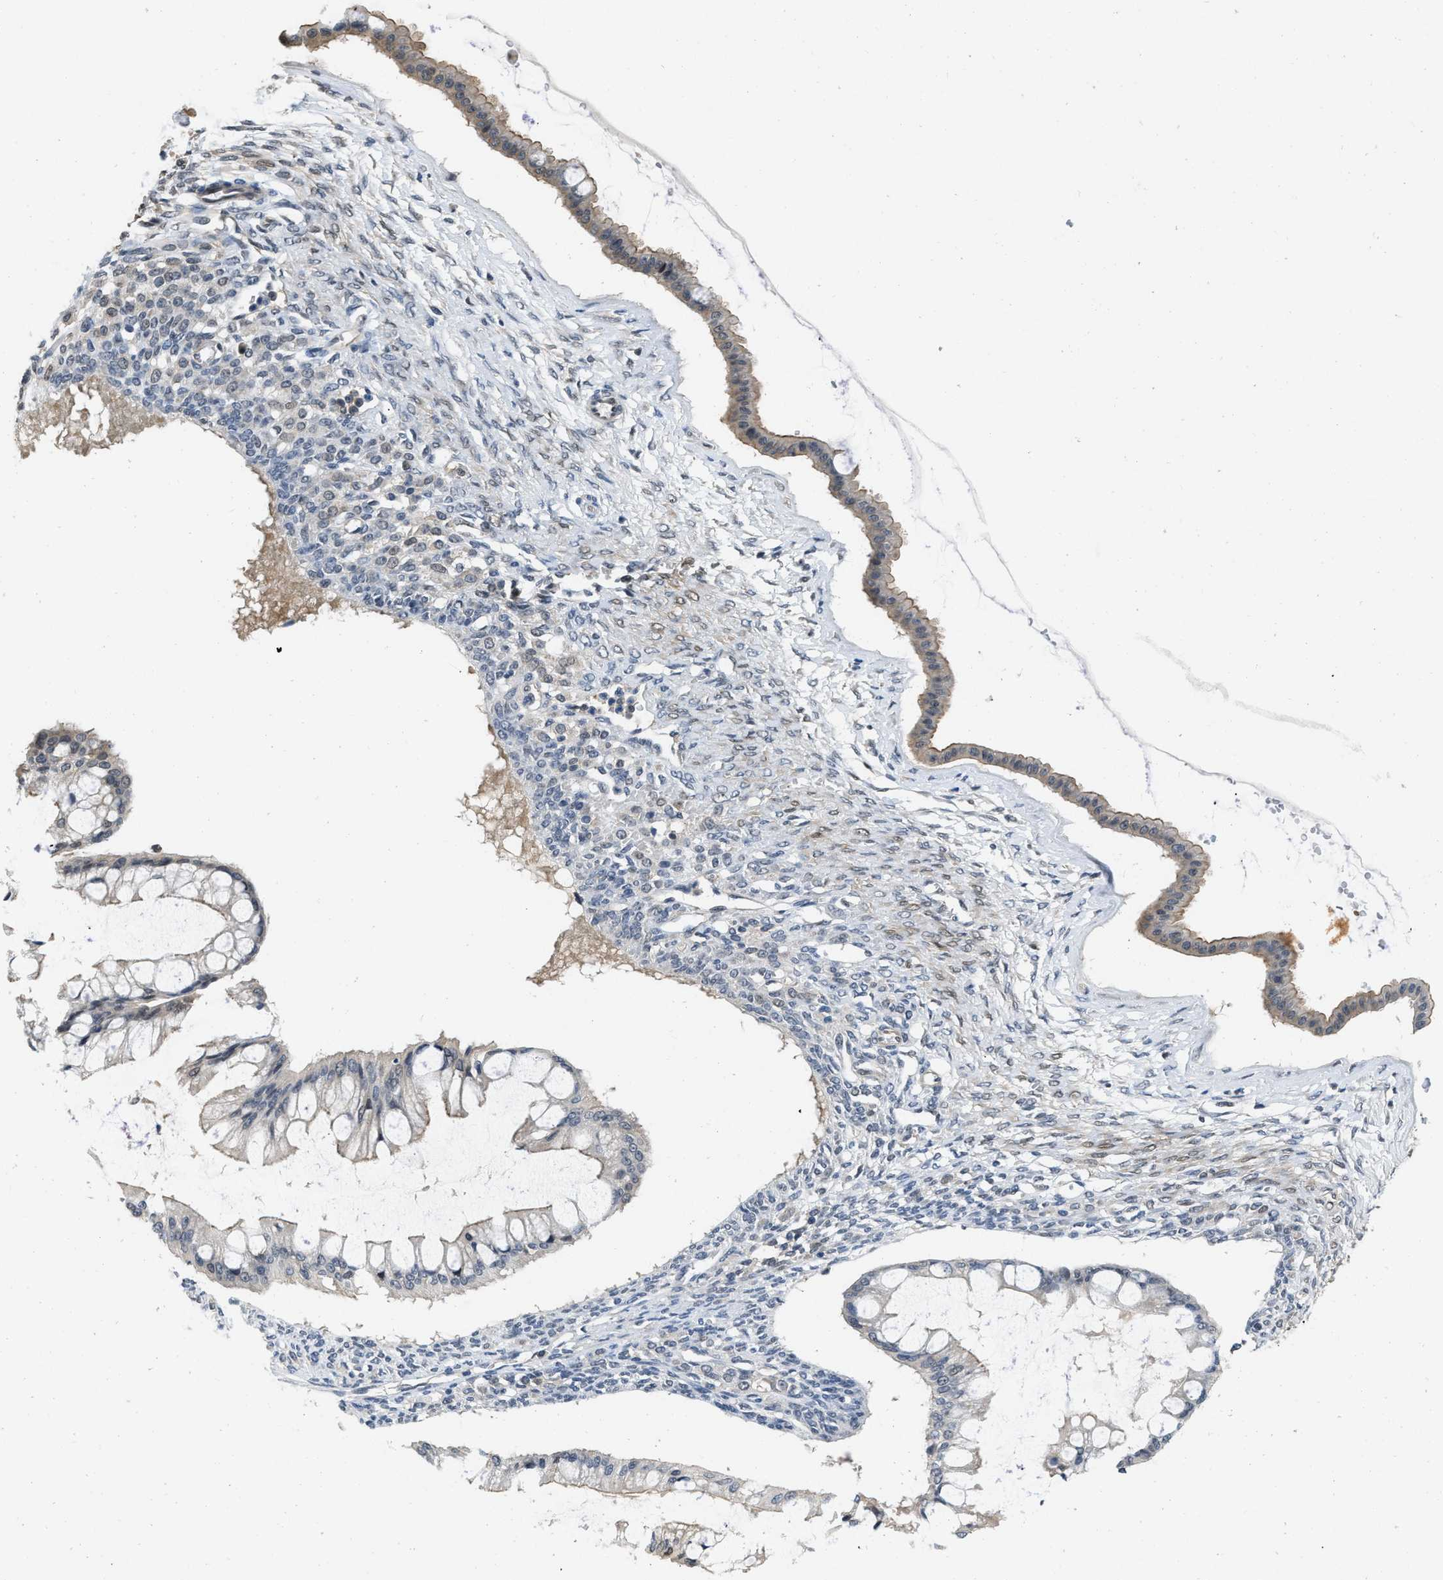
{"staining": {"intensity": "weak", "quantity": "25%-75%", "location": "cytoplasmic/membranous"}, "tissue": "ovarian cancer", "cell_type": "Tumor cells", "image_type": "cancer", "snomed": [{"axis": "morphology", "description": "Cystadenocarcinoma, mucinous, NOS"}, {"axis": "topography", "description": "Ovary"}], "caption": "Approximately 25%-75% of tumor cells in human ovarian cancer (mucinous cystadenocarcinoma) reveal weak cytoplasmic/membranous protein positivity as visualized by brown immunohistochemical staining.", "gene": "TES", "patient": {"sex": "female", "age": 73}}